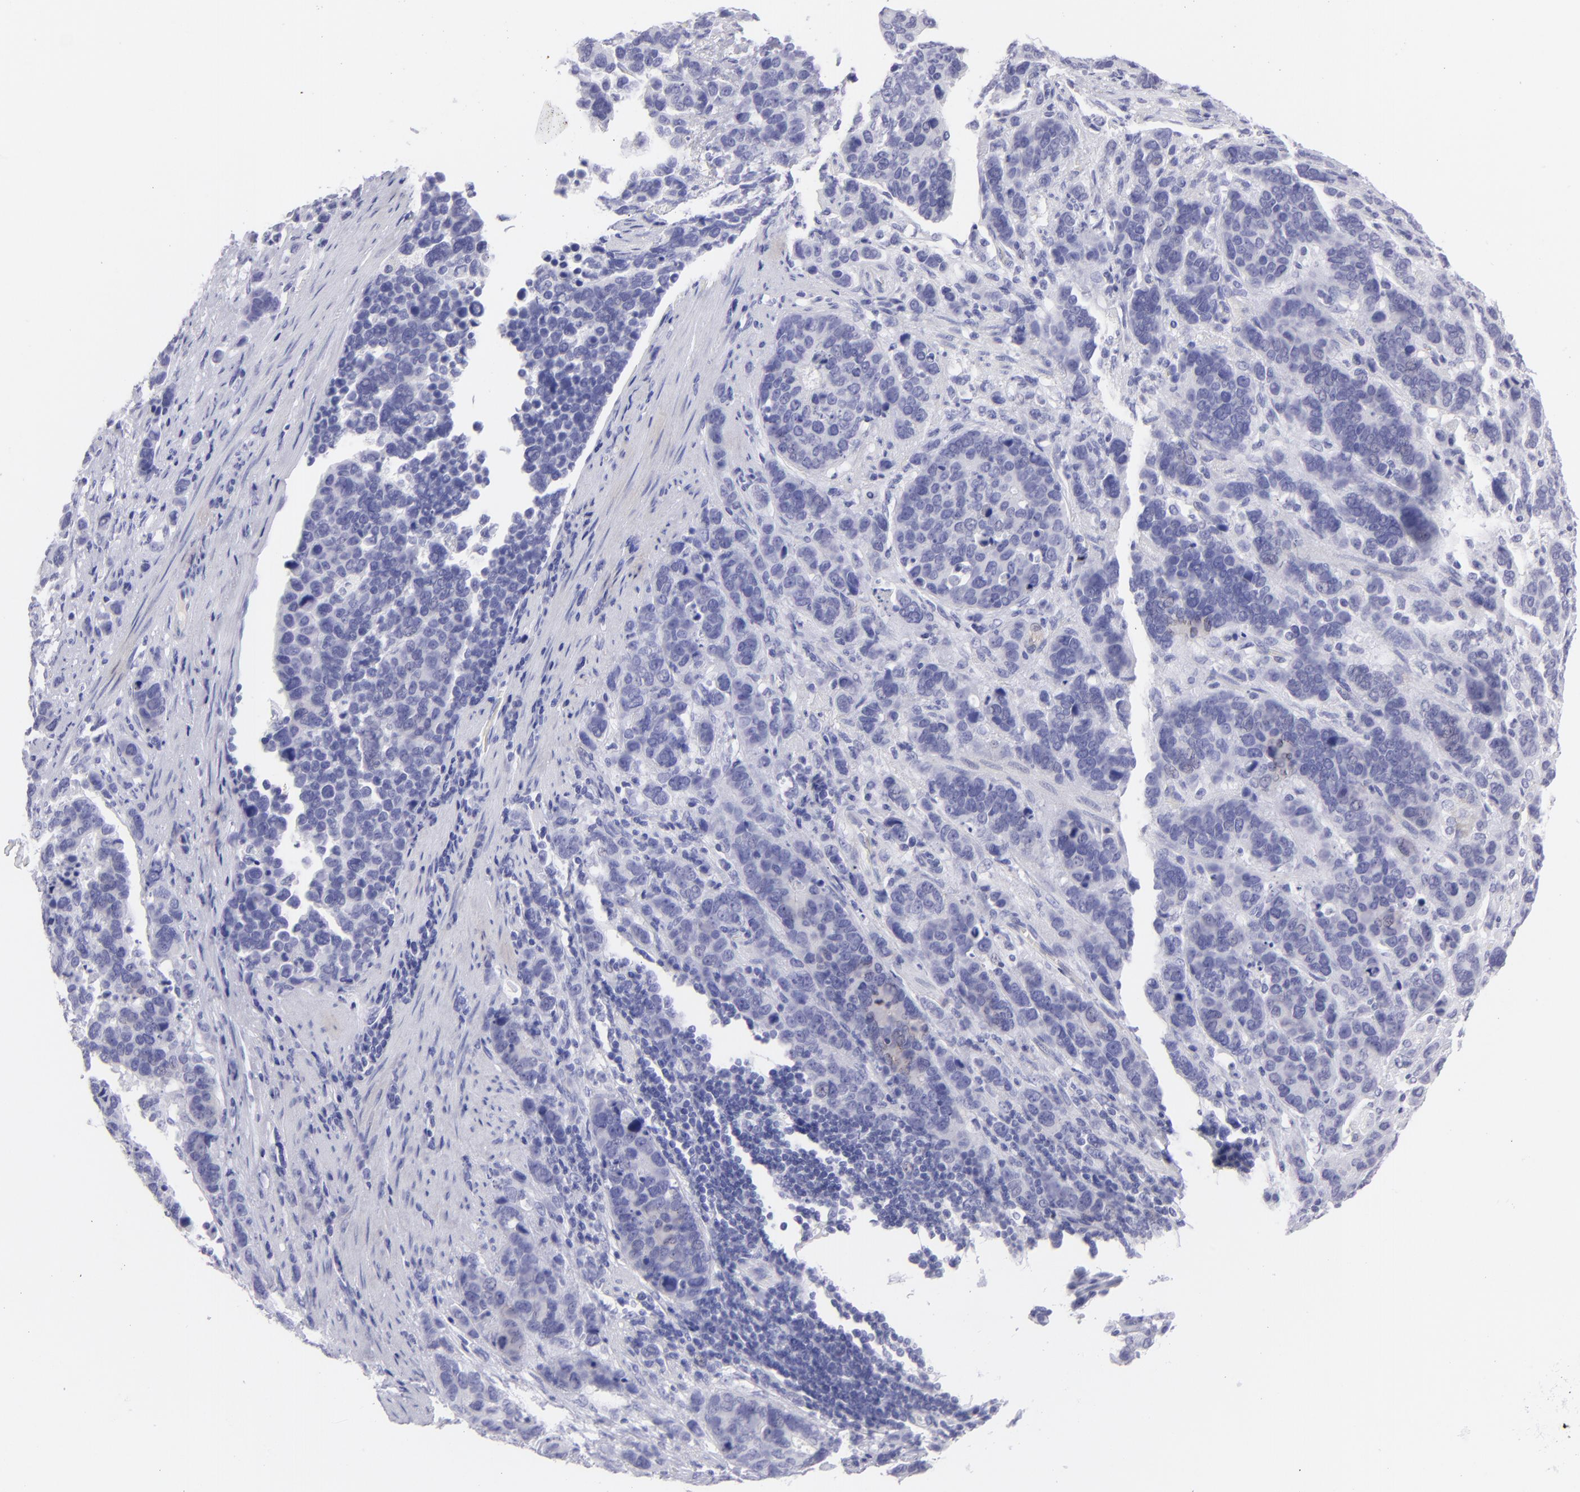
{"staining": {"intensity": "negative", "quantity": "none", "location": "none"}, "tissue": "stomach cancer", "cell_type": "Tumor cells", "image_type": "cancer", "snomed": [{"axis": "morphology", "description": "Adenocarcinoma, NOS"}, {"axis": "topography", "description": "Stomach, upper"}], "caption": "Immunohistochemistry (IHC) photomicrograph of human adenocarcinoma (stomach) stained for a protein (brown), which shows no positivity in tumor cells.", "gene": "SLC1A2", "patient": {"sex": "male", "age": 71}}